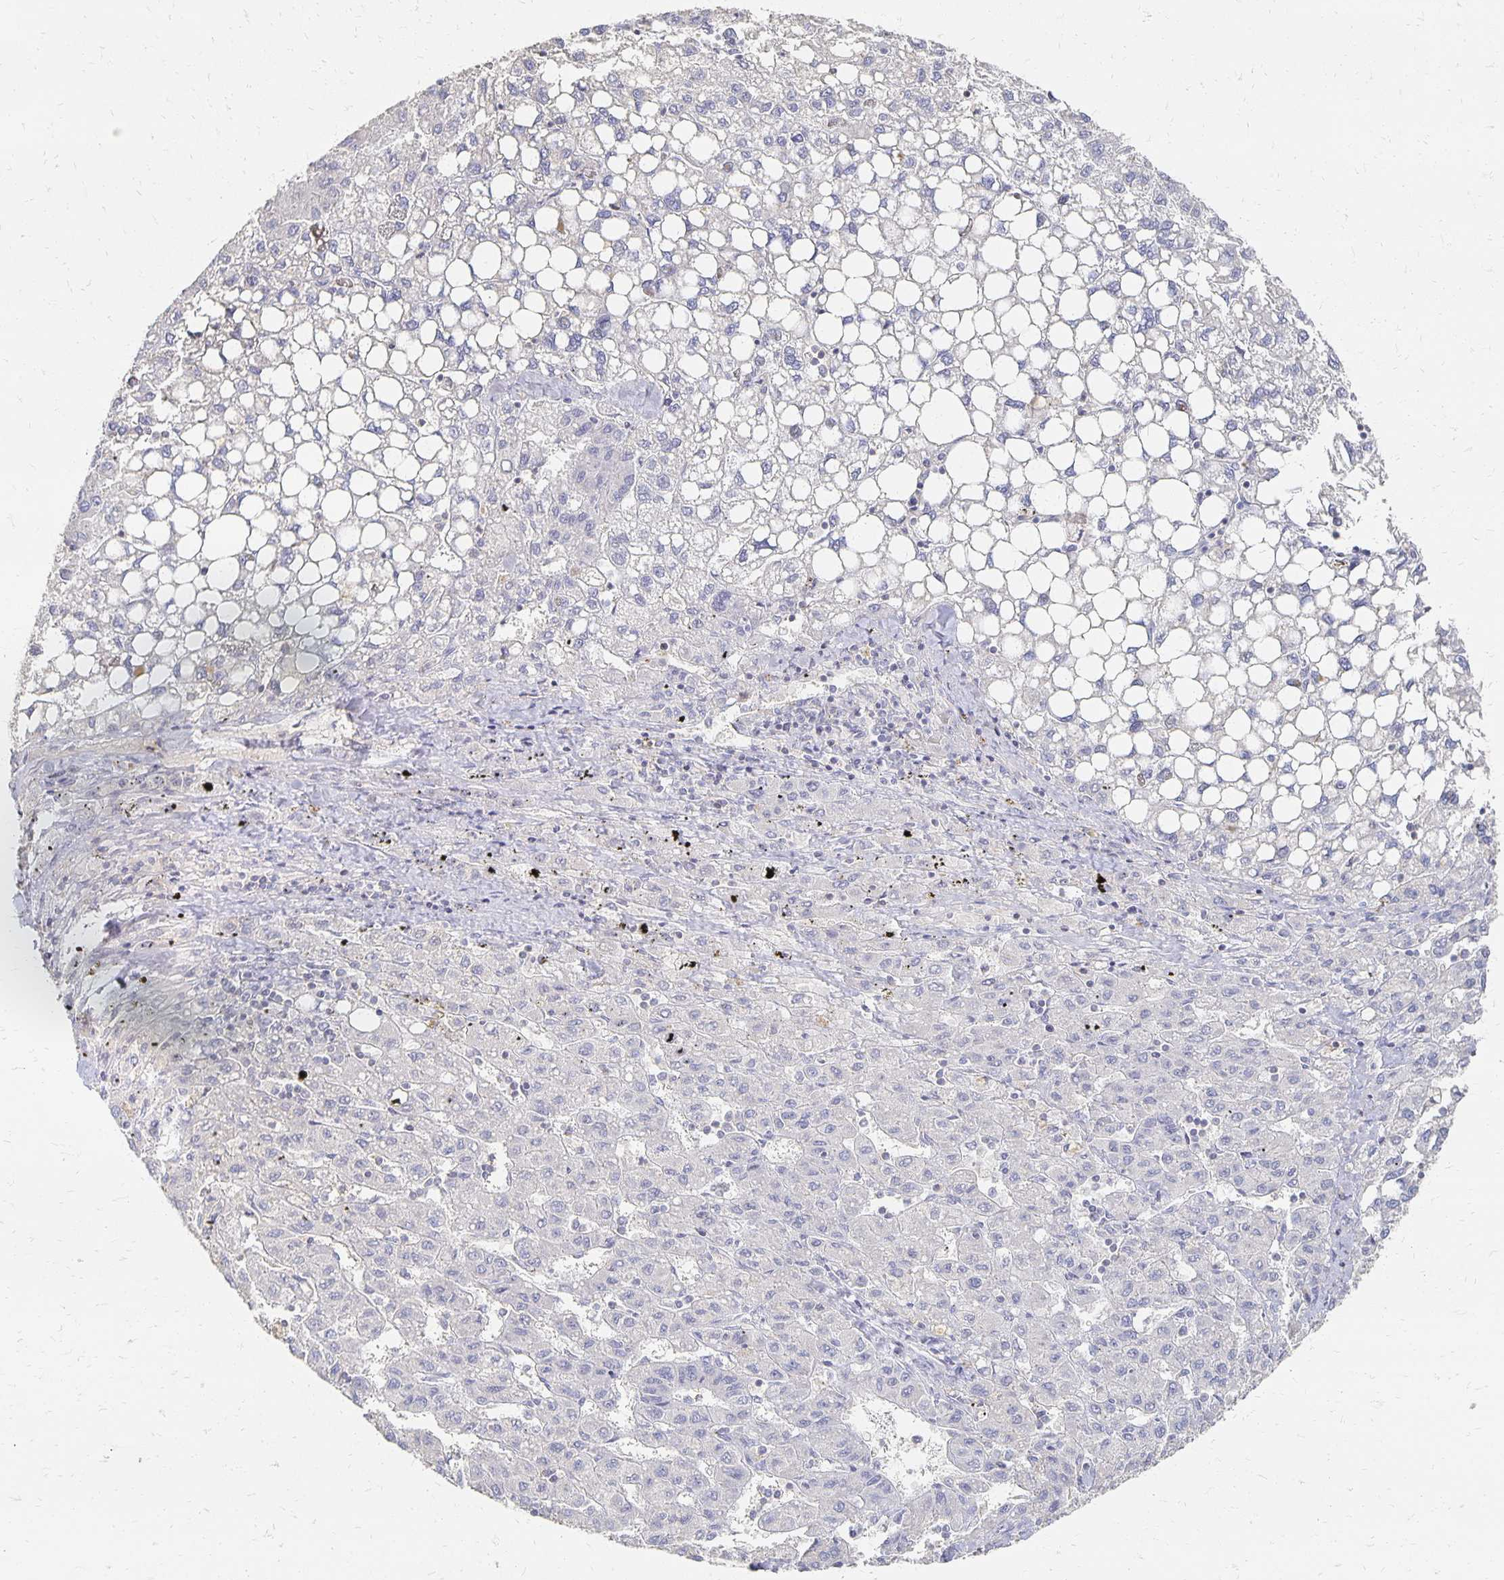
{"staining": {"intensity": "negative", "quantity": "none", "location": "none"}, "tissue": "liver cancer", "cell_type": "Tumor cells", "image_type": "cancer", "snomed": [{"axis": "morphology", "description": "Carcinoma, Hepatocellular, NOS"}, {"axis": "topography", "description": "Liver"}], "caption": "Tumor cells show no significant staining in liver cancer (hepatocellular carcinoma).", "gene": "CST6", "patient": {"sex": "female", "age": 82}}